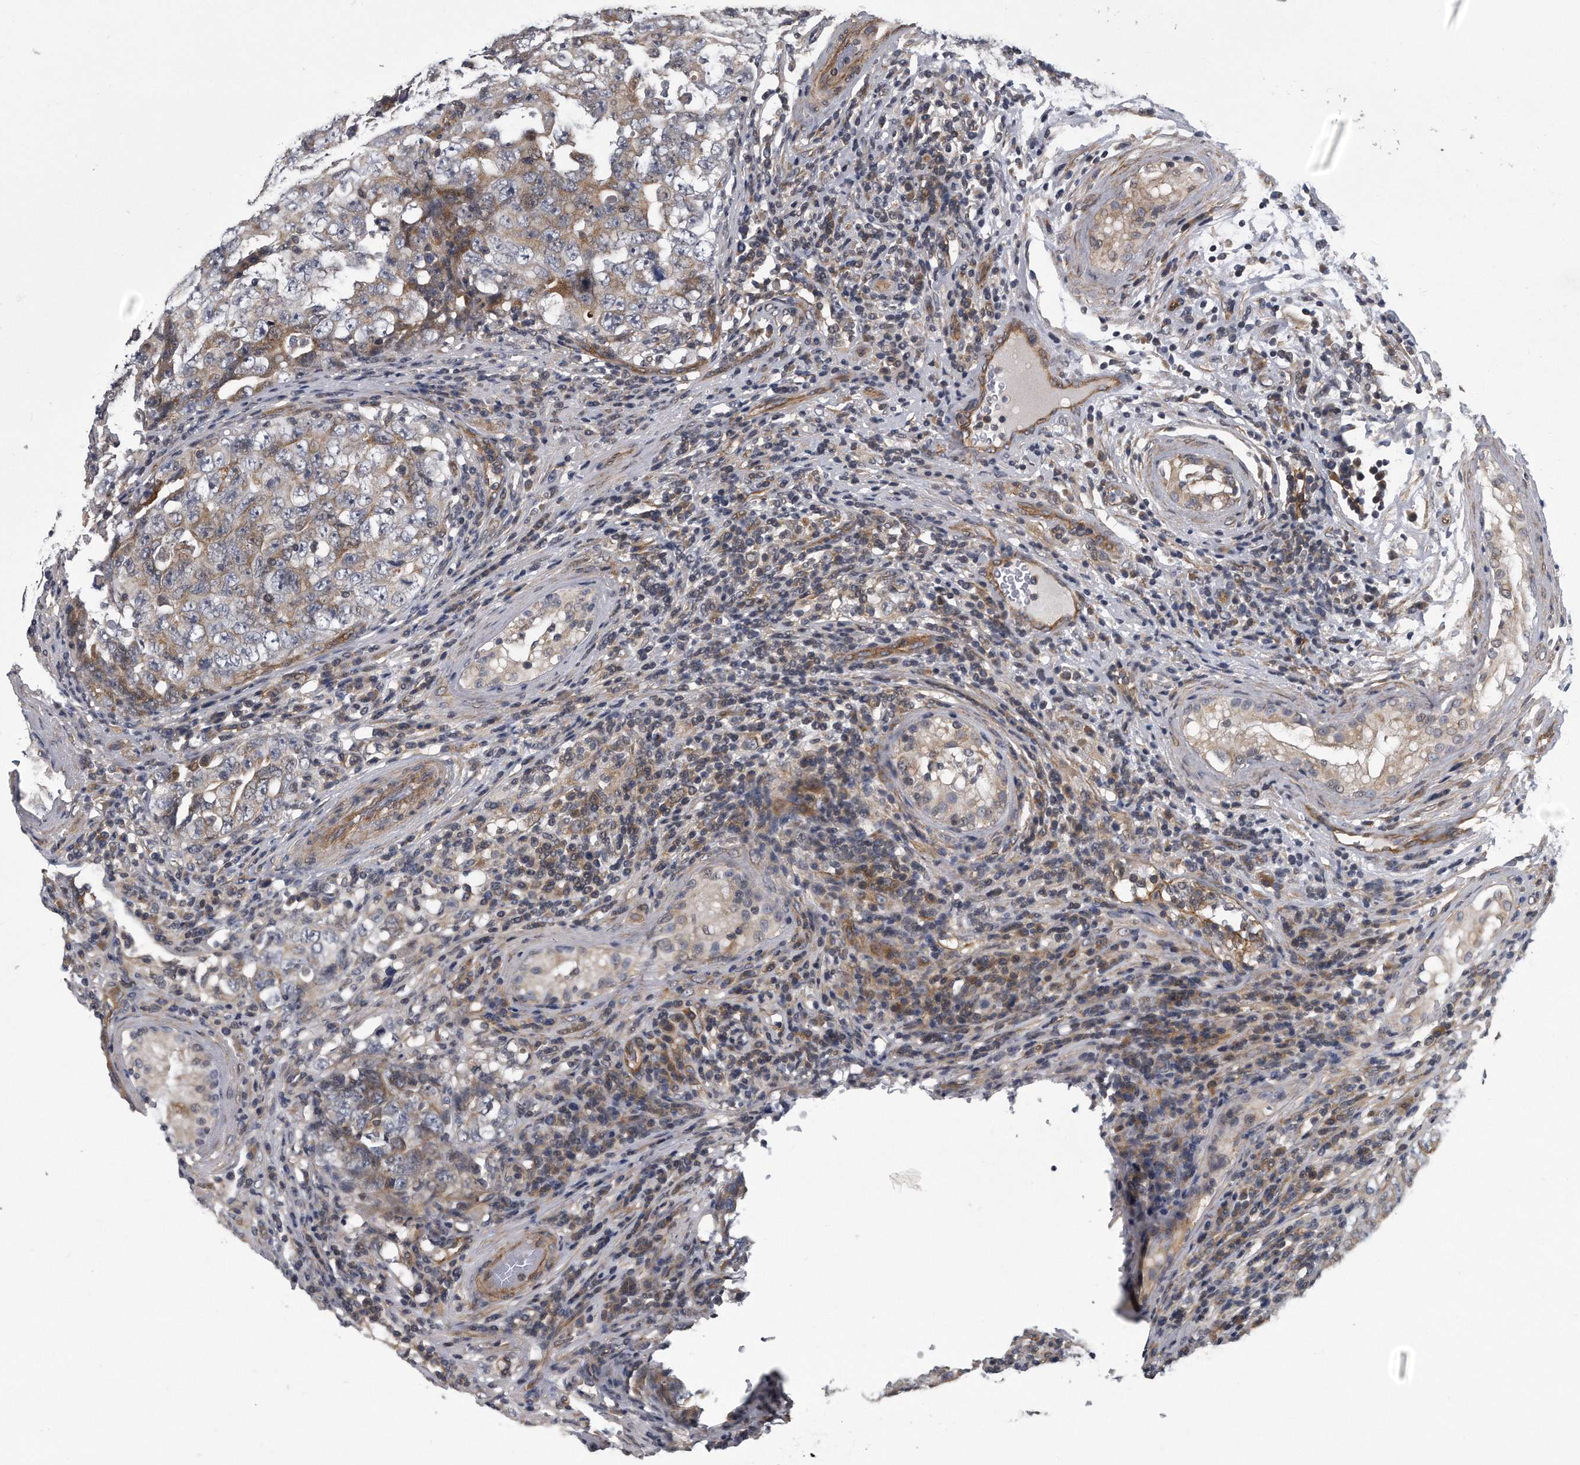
{"staining": {"intensity": "negative", "quantity": "none", "location": "none"}, "tissue": "testis cancer", "cell_type": "Tumor cells", "image_type": "cancer", "snomed": [{"axis": "morphology", "description": "Carcinoma, Embryonal, NOS"}, {"axis": "topography", "description": "Testis"}], "caption": "IHC histopathology image of human testis embryonal carcinoma stained for a protein (brown), which demonstrates no expression in tumor cells.", "gene": "ARMCX1", "patient": {"sex": "male", "age": 26}}